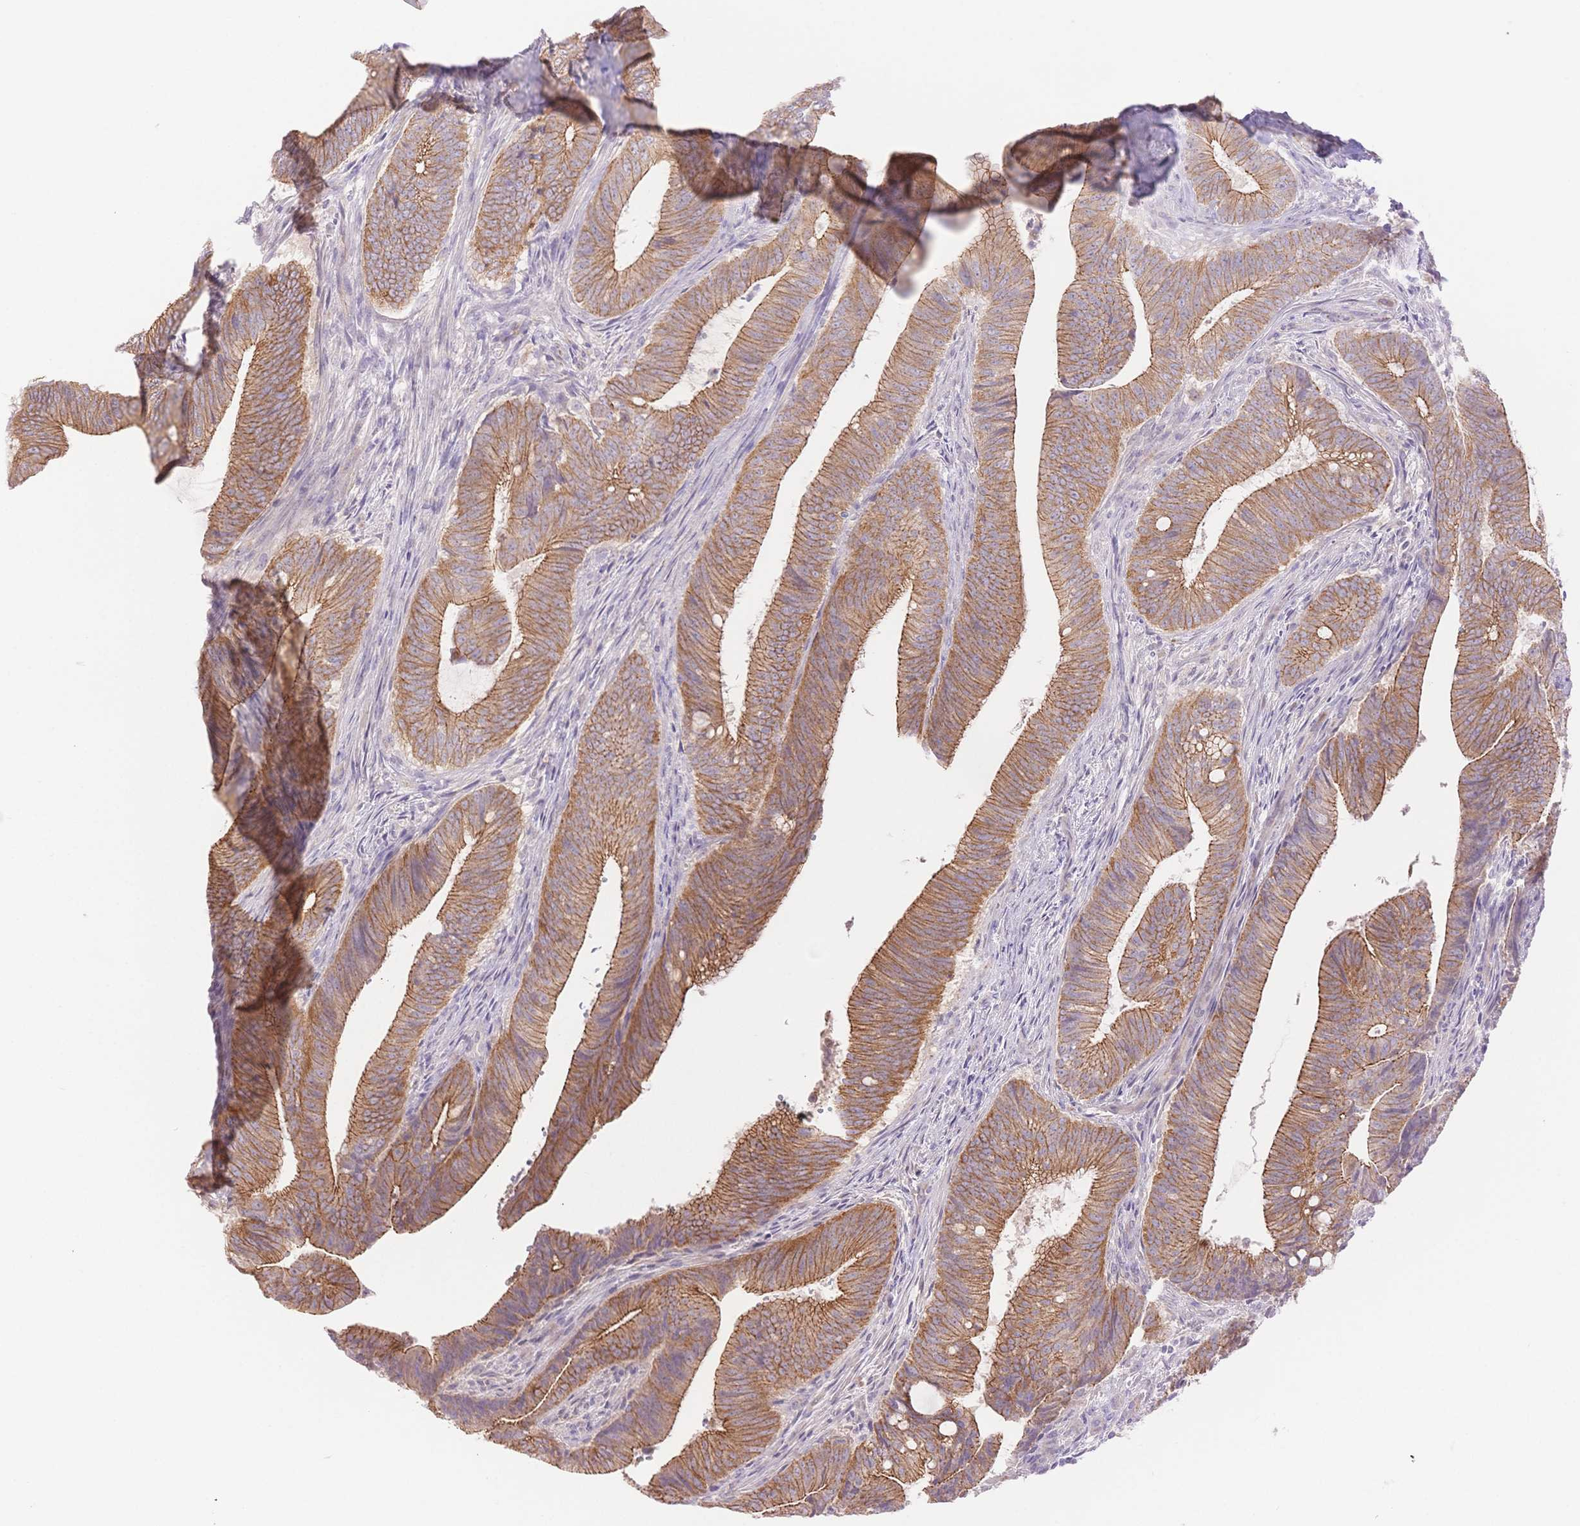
{"staining": {"intensity": "moderate", "quantity": ">75%", "location": "cytoplasmic/membranous"}, "tissue": "colorectal cancer", "cell_type": "Tumor cells", "image_type": "cancer", "snomed": [{"axis": "morphology", "description": "Adenocarcinoma, NOS"}, {"axis": "topography", "description": "Colon"}], "caption": "A micrograph of colorectal adenocarcinoma stained for a protein demonstrates moderate cytoplasmic/membranous brown staining in tumor cells.", "gene": "WDR54", "patient": {"sex": "female", "age": 43}}